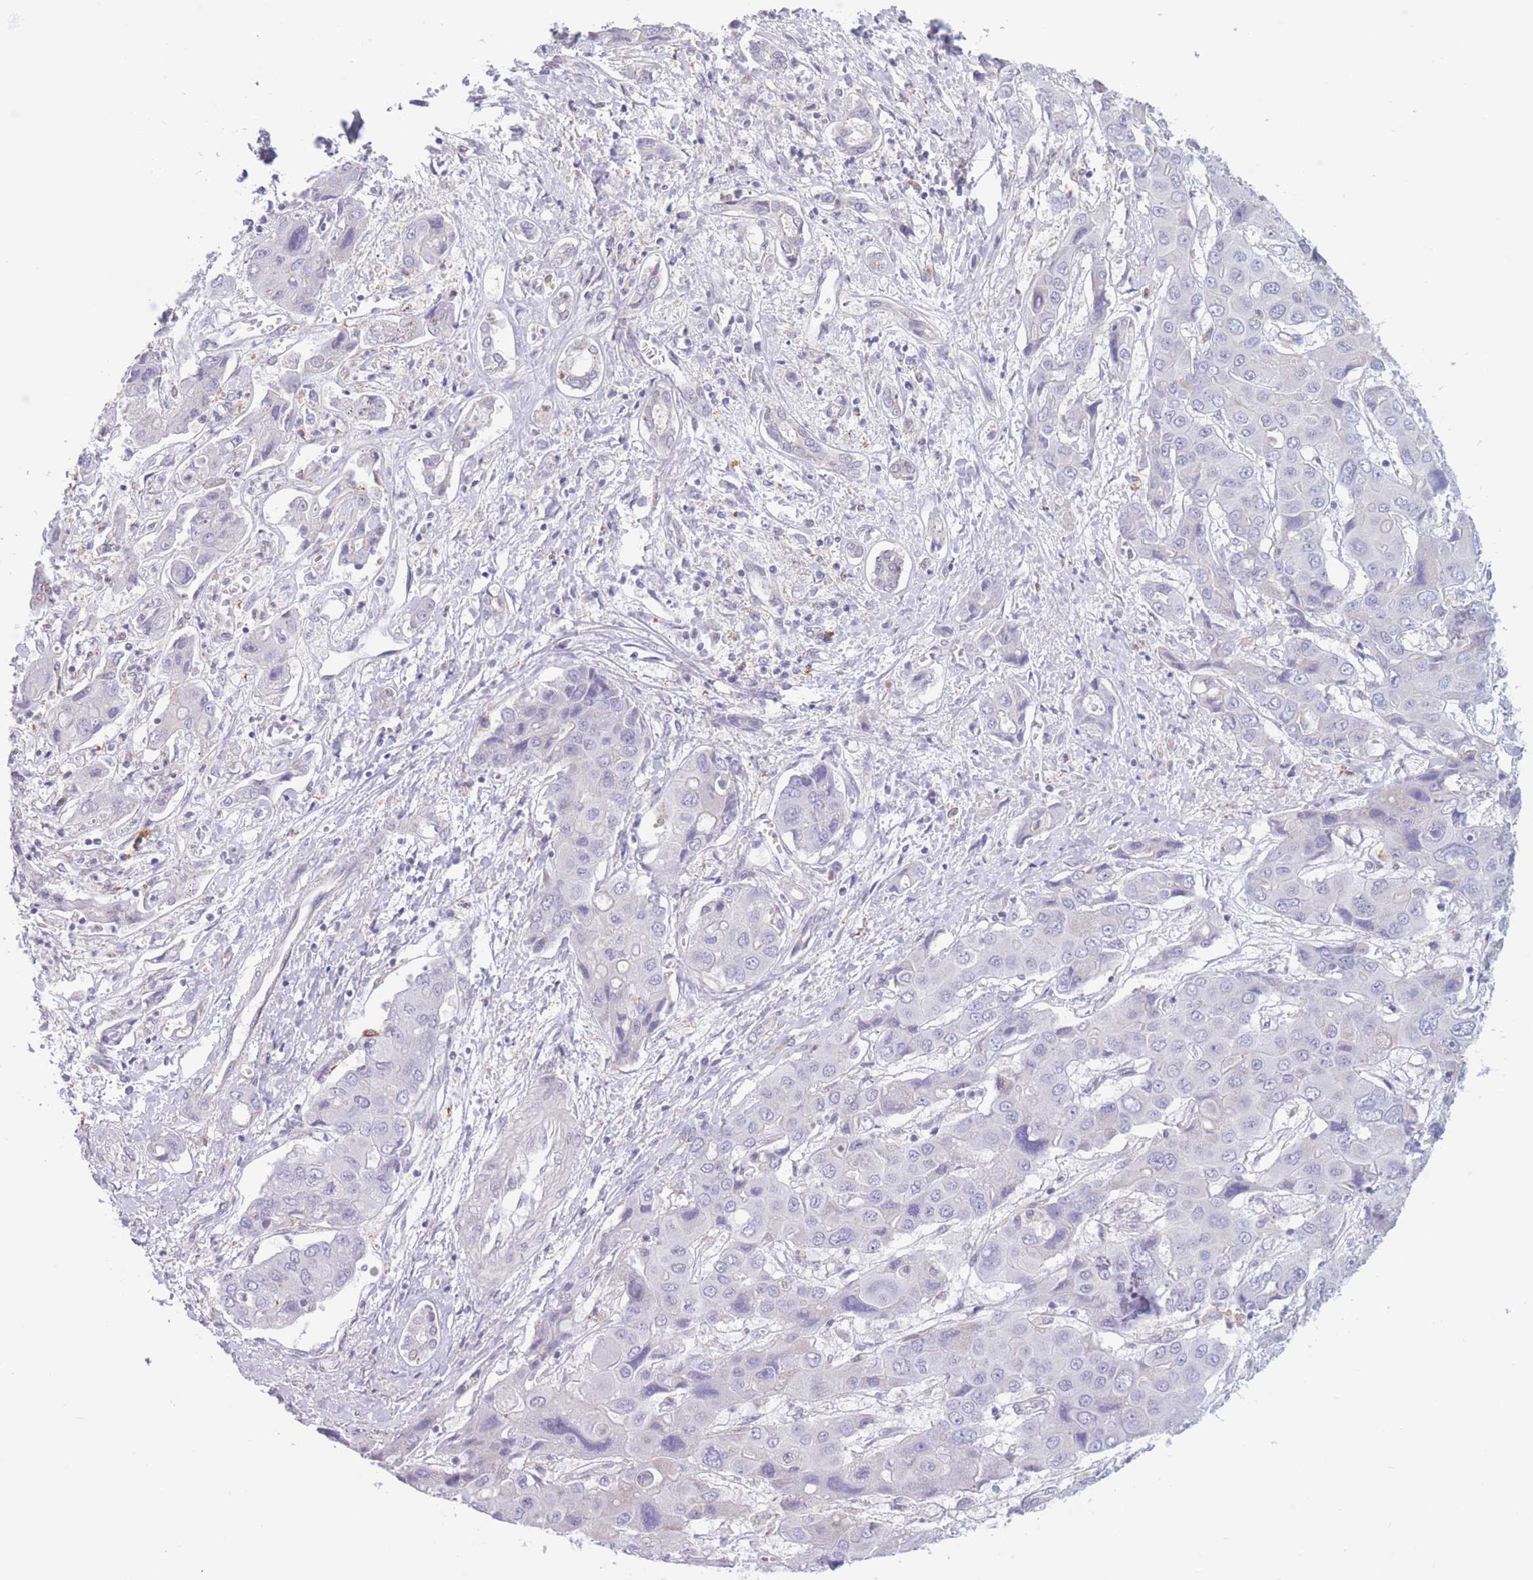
{"staining": {"intensity": "negative", "quantity": "none", "location": "none"}, "tissue": "liver cancer", "cell_type": "Tumor cells", "image_type": "cancer", "snomed": [{"axis": "morphology", "description": "Cholangiocarcinoma"}, {"axis": "topography", "description": "Liver"}], "caption": "IHC image of neoplastic tissue: liver cancer stained with DAB reveals no significant protein positivity in tumor cells.", "gene": "PODXL", "patient": {"sex": "male", "age": 67}}